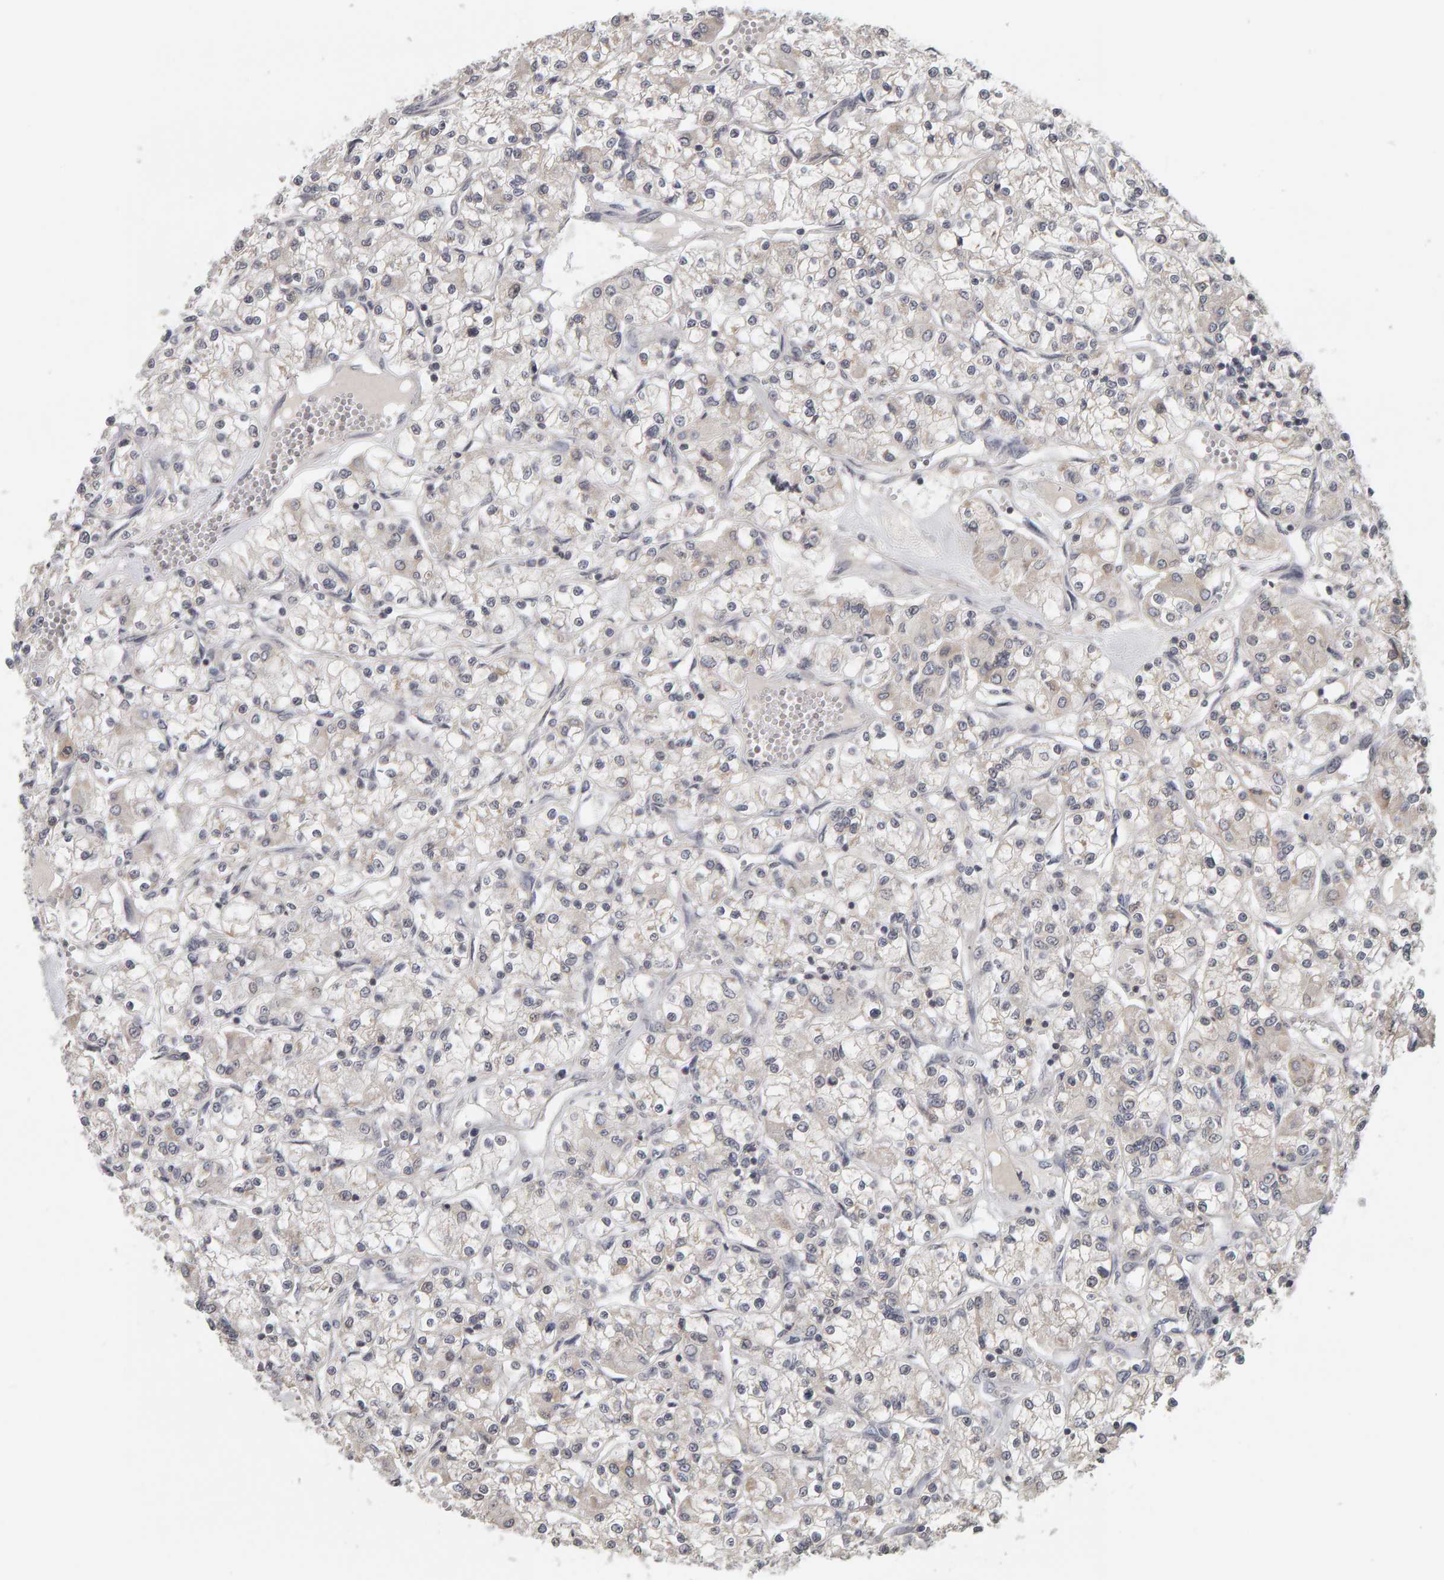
{"staining": {"intensity": "negative", "quantity": "none", "location": "none"}, "tissue": "renal cancer", "cell_type": "Tumor cells", "image_type": "cancer", "snomed": [{"axis": "morphology", "description": "Adenocarcinoma, NOS"}, {"axis": "topography", "description": "Kidney"}], "caption": "A high-resolution micrograph shows immunohistochemistry (IHC) staining of adenocarcinoma (renal), which demonstrates no significant staining in tumor cells.", "gene": "TEFM", "patient": {"sex": "female", "age": 59}}